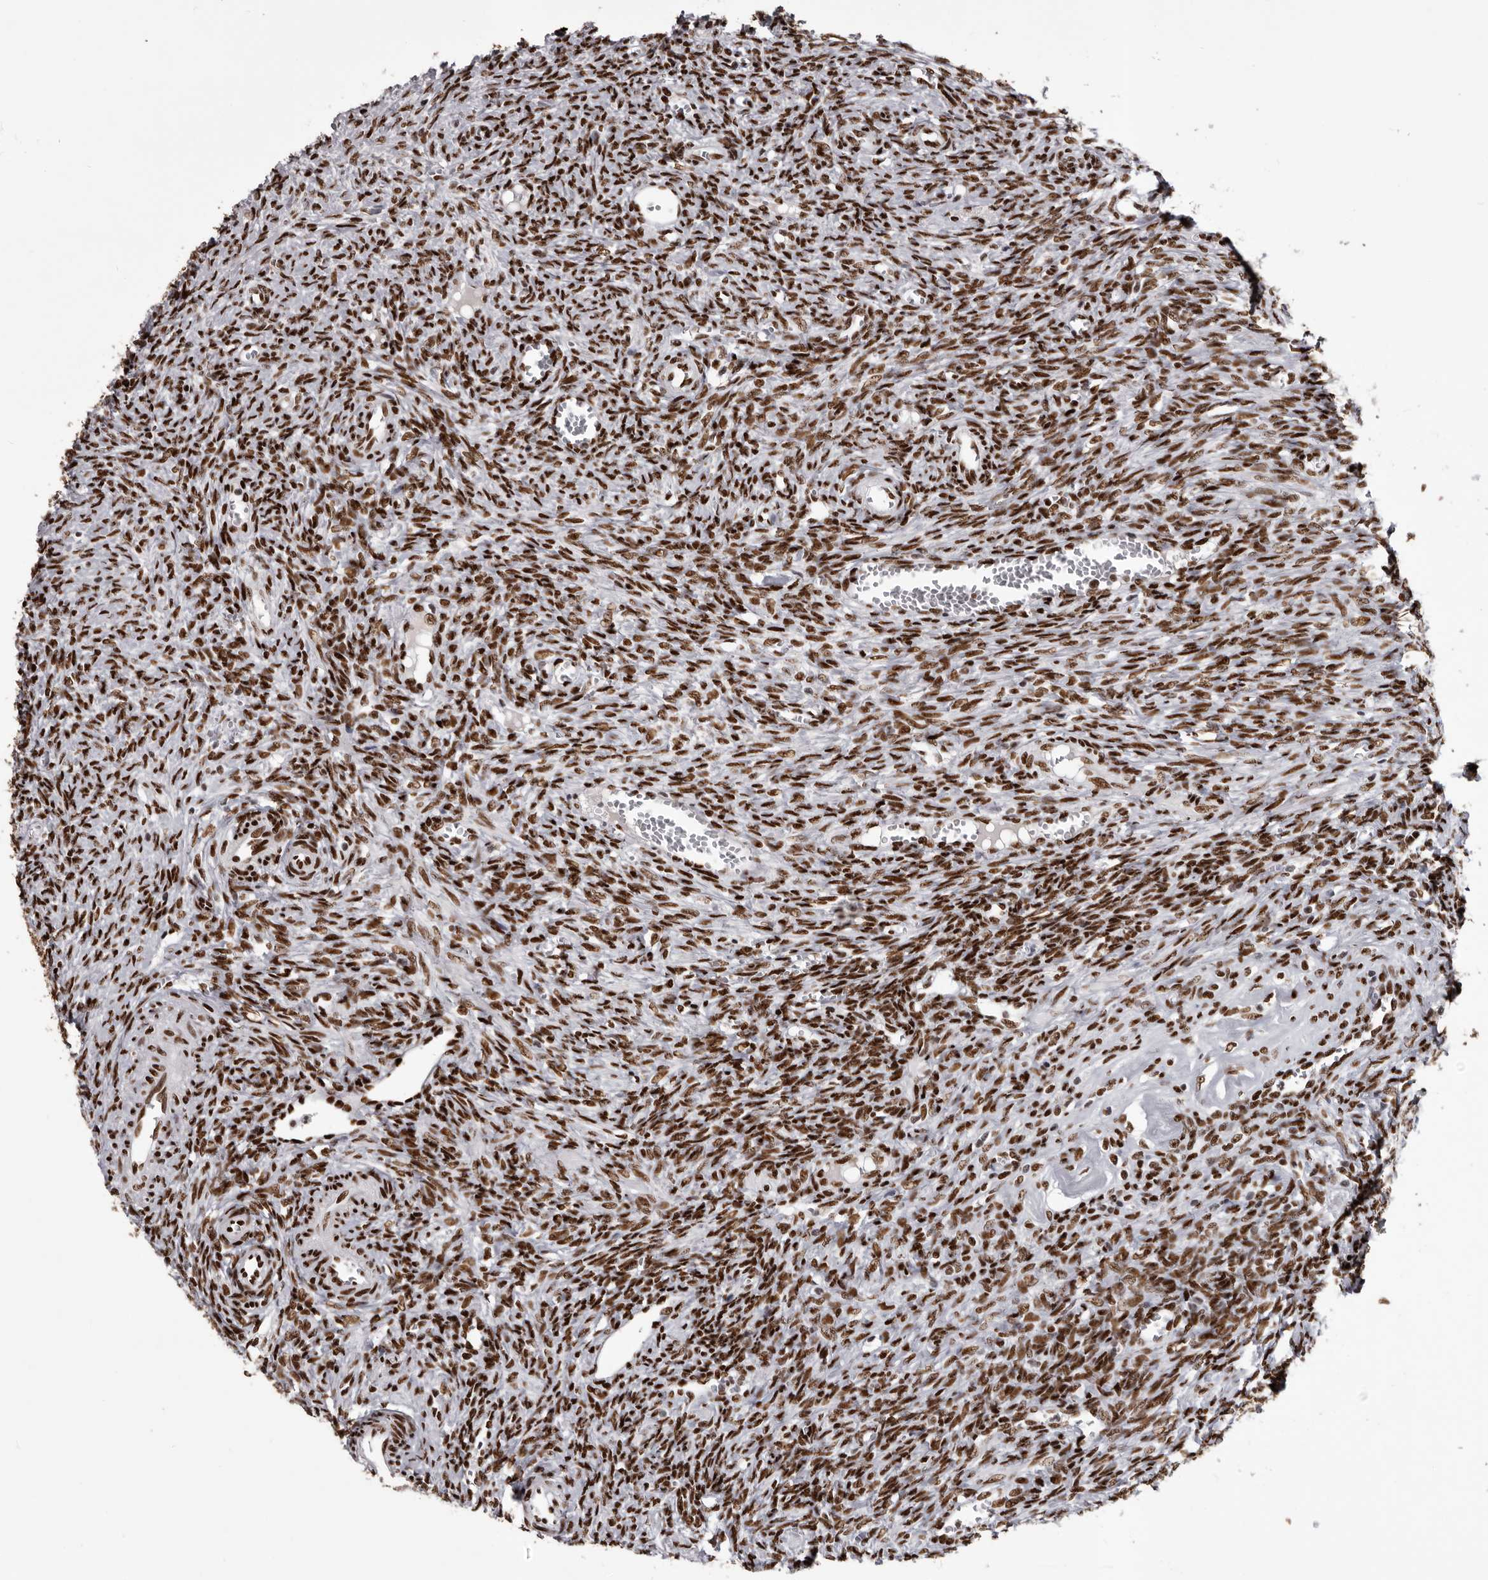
{"staining": {"intensity": "strong", "quantity": ">75%", "location": "nuclear"}, "tissue": "ovary", "cell_type": "Ovarian stroma cells", "image_type": "normal", "snomed": [{"axis": "morphology", "description": "Normal tissue, NOS"}, {"axis": "topography", "description": "Ovary"}], "caption": "Immunohistochemical staining of unremarkable human ovary shows >75% levels of strong nuclear protein positivity in approximately >75% of ovarian stroma cells. (IHC, brightfield microscopy, high magnification).", "gene": "NUMA1", "patient": {"sex": "female", "age": 41}}